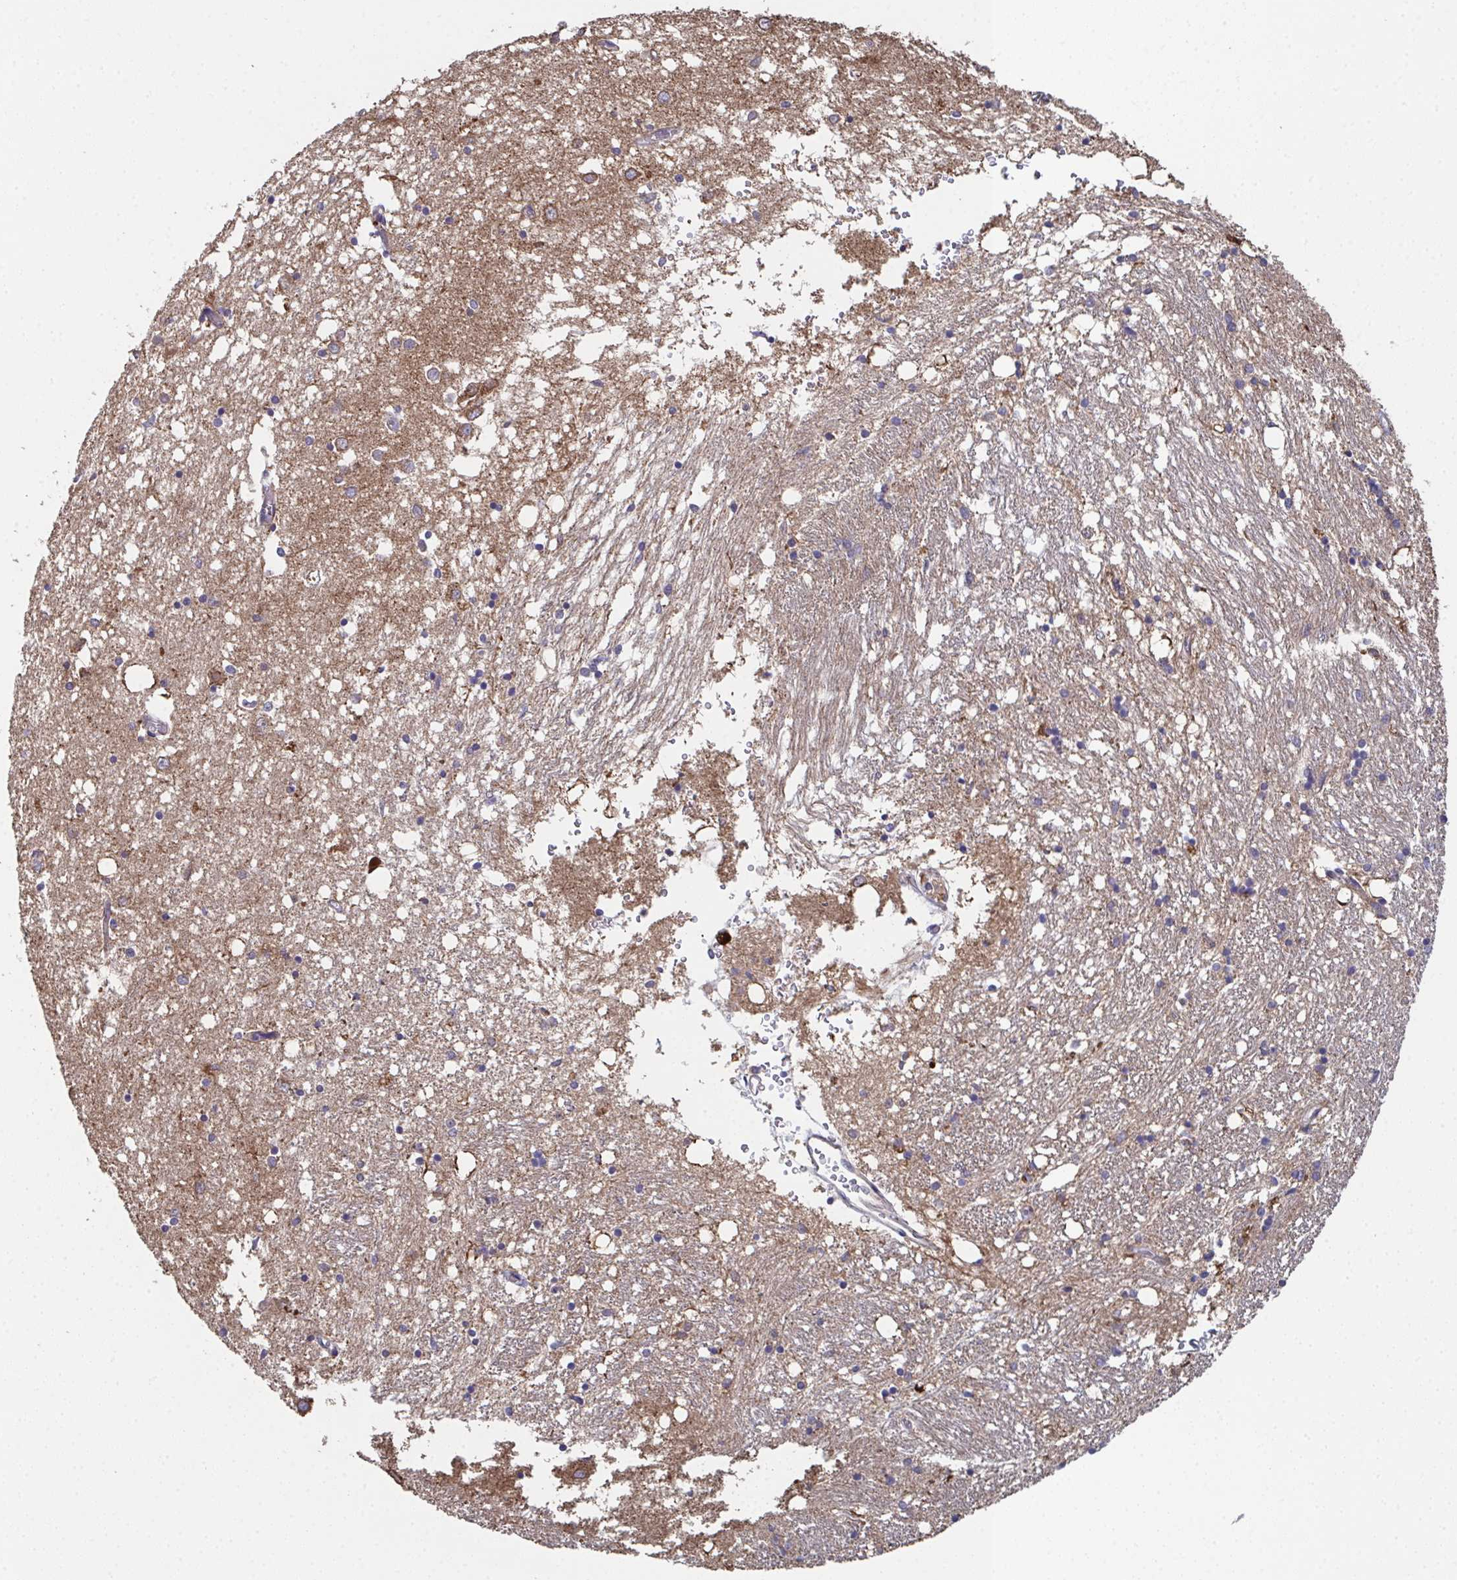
{"staining": {"intensity": "negative", "quantity": "none", "location": "none"}, "tissue": "caudate", "cell_type": "Glial cells", "image_type": "normal", "snomed": [{"axis": "morphology", "description": "Normal tissue, NOS"}, {"axis": "topography", "description": "Lateral ventricle wall"}], "caption": "Immunohistochemistry histopathology image of normal caudate: caudate stained with DAB exhibits no significant protein positivity in glial cells.", "gene": "MT", "patient": {"sex": "male", "age": 70}}